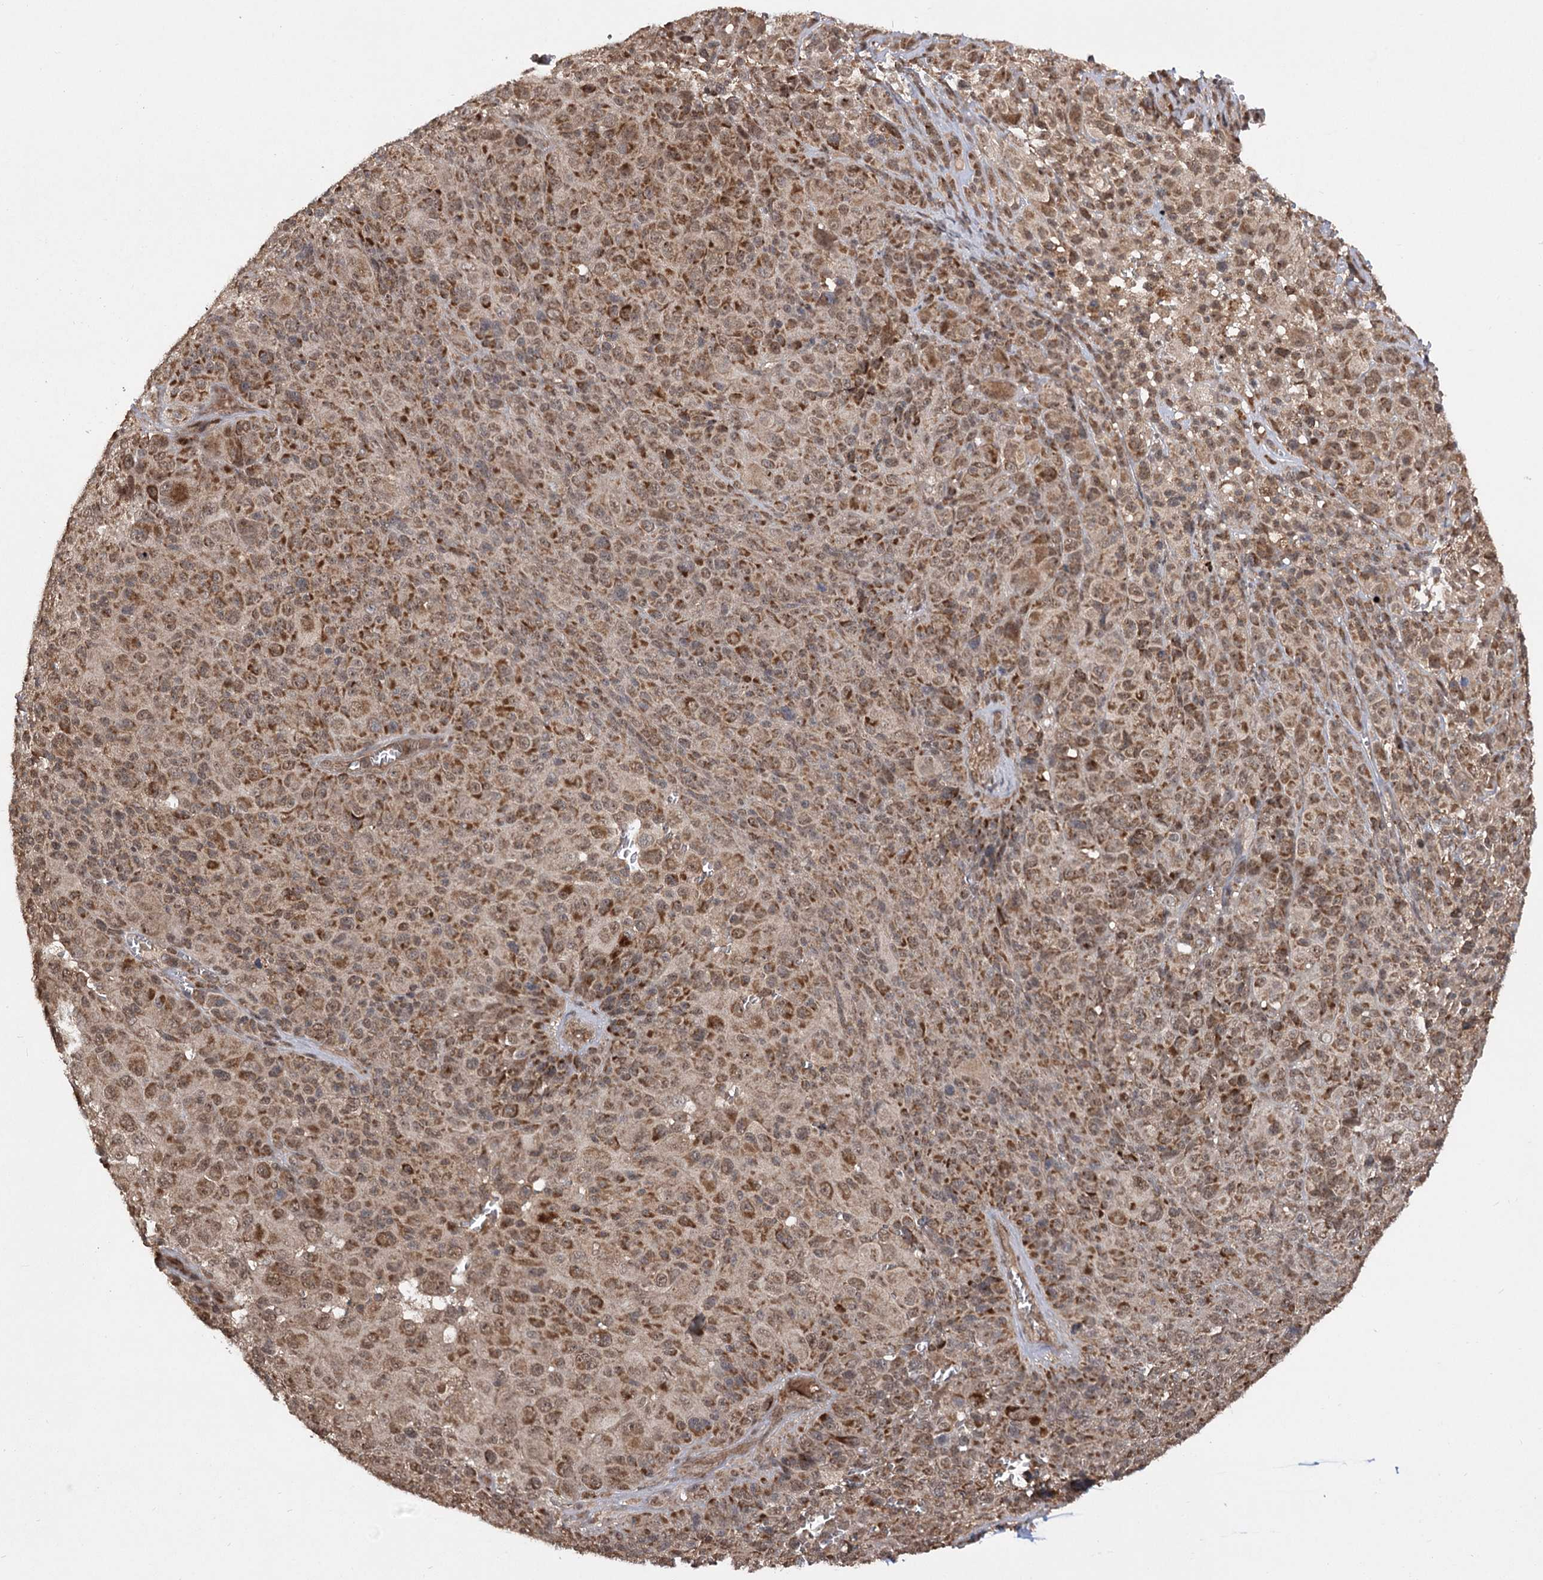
{"staining": {"intensity": "strong", "quantity": ">75%", "location": "cytoplasmic/membranous,nuclear"}, "tissue": "melanoma", "cell_type": "Tumor cells", "image_type": "cancer", "snomed": [{"axis": "morphology", "description": "Malignant melanoma, NOS"}, {"axis": "topography", "description": "Skin of trunk"}], "caption": "This image displays IHC staining of human malignant melanoma, with high strong cytoplasmic/membranous and nuclear expression in about >75% of tumor cells.", "gene": "TENM2", "patient": {"sex": "male", "age": 71}}